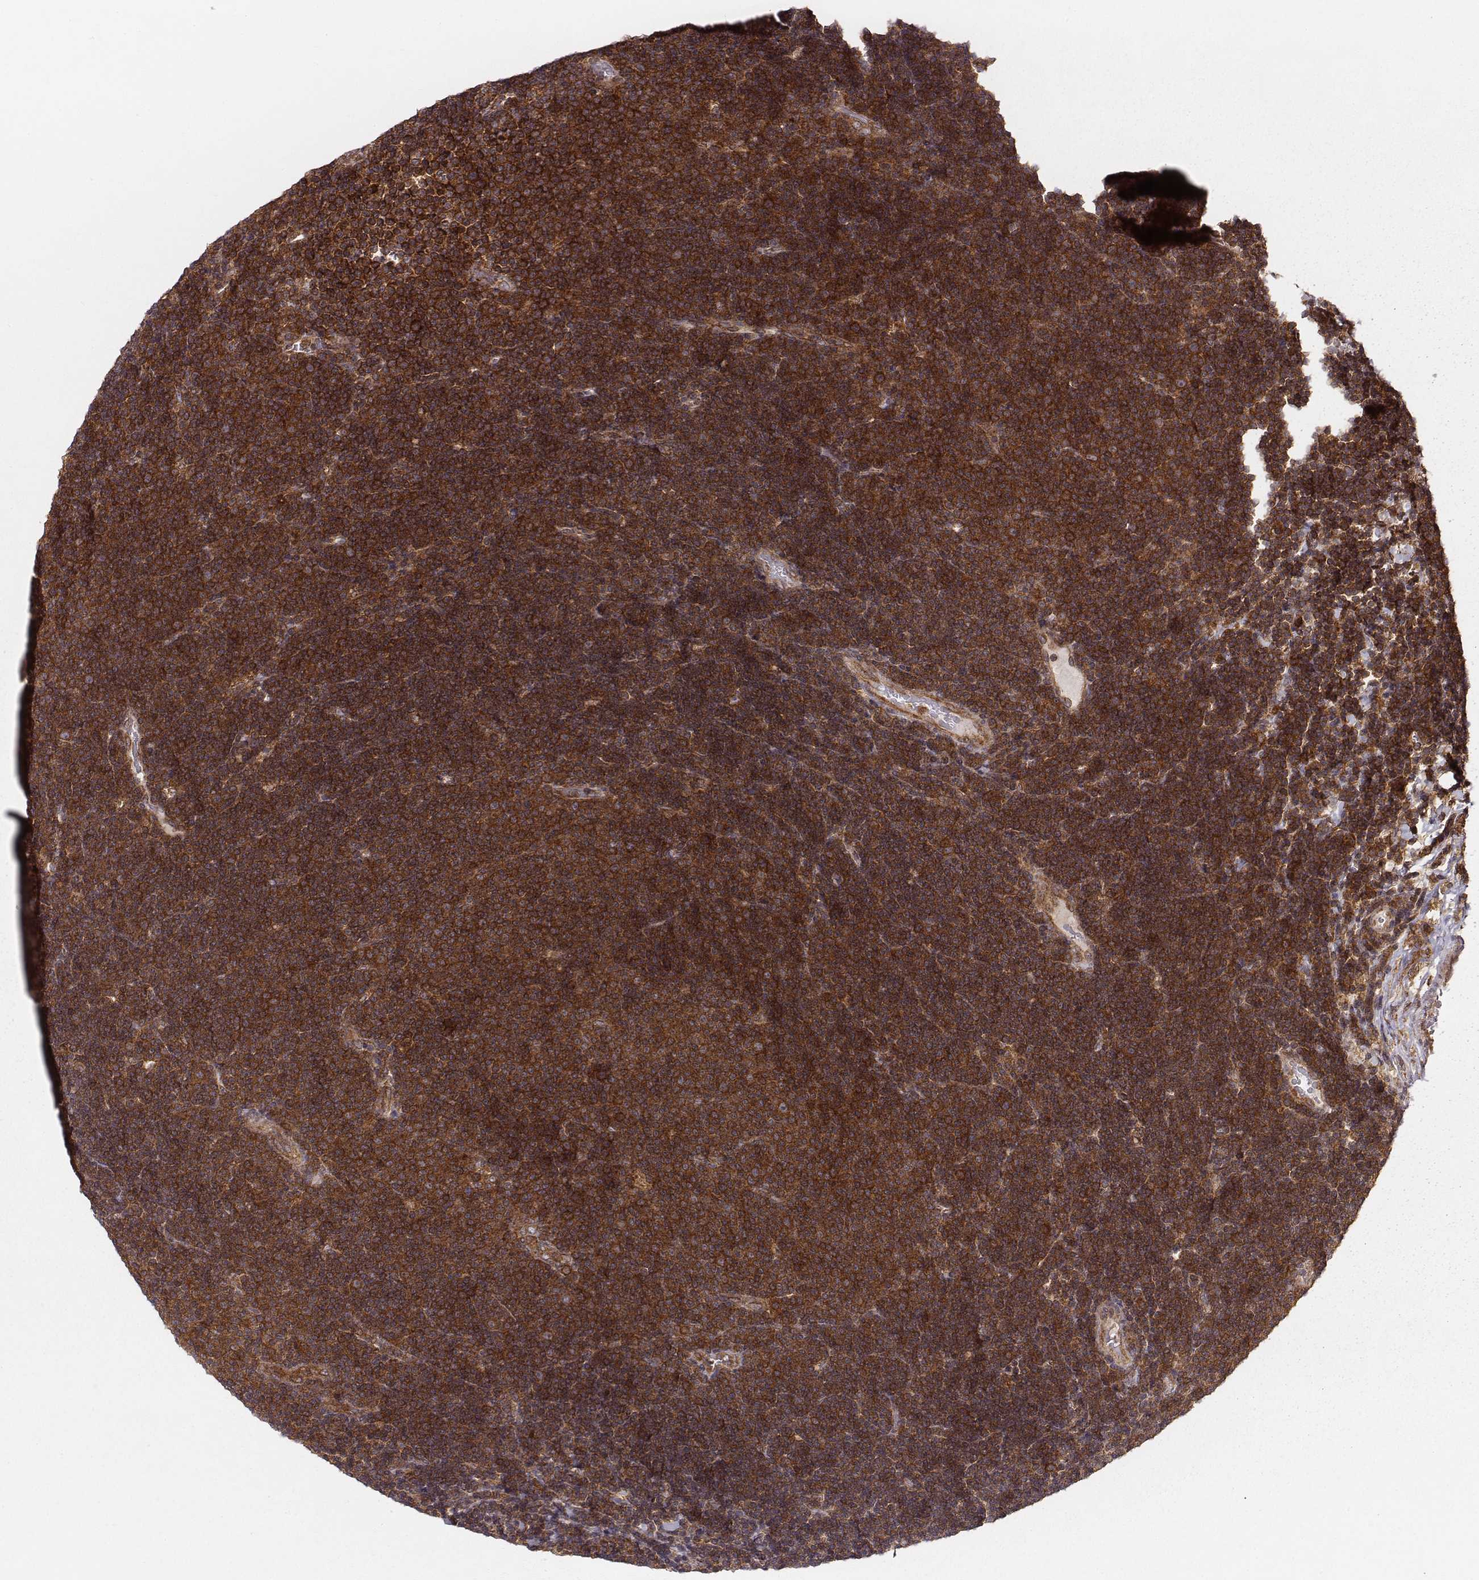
{"staining": {"intensity": "strong", "quantity": ">75%", "location": "cytoplasmic/membranous"}, "tissue": "lymphoma", "cell_type": "Tumor cells", "image_type": "cancer", "snomed": [{"axis": "morphology", "description": "Malignant lymphoma, non-Hodgkin's type, Low grade"}, {"axis": "topography", "description": "Brain"}], "caption": "A micrograph showing strong cytoplasmic/membranous positivity in about >75% of tumor cells in low-grade malignant lymphoma, non-Hodgkin's type, as visualized by brown immunohistochemical staining.", "gene": "VPS26A", "patient": {"sex": "female", "age": 66}}